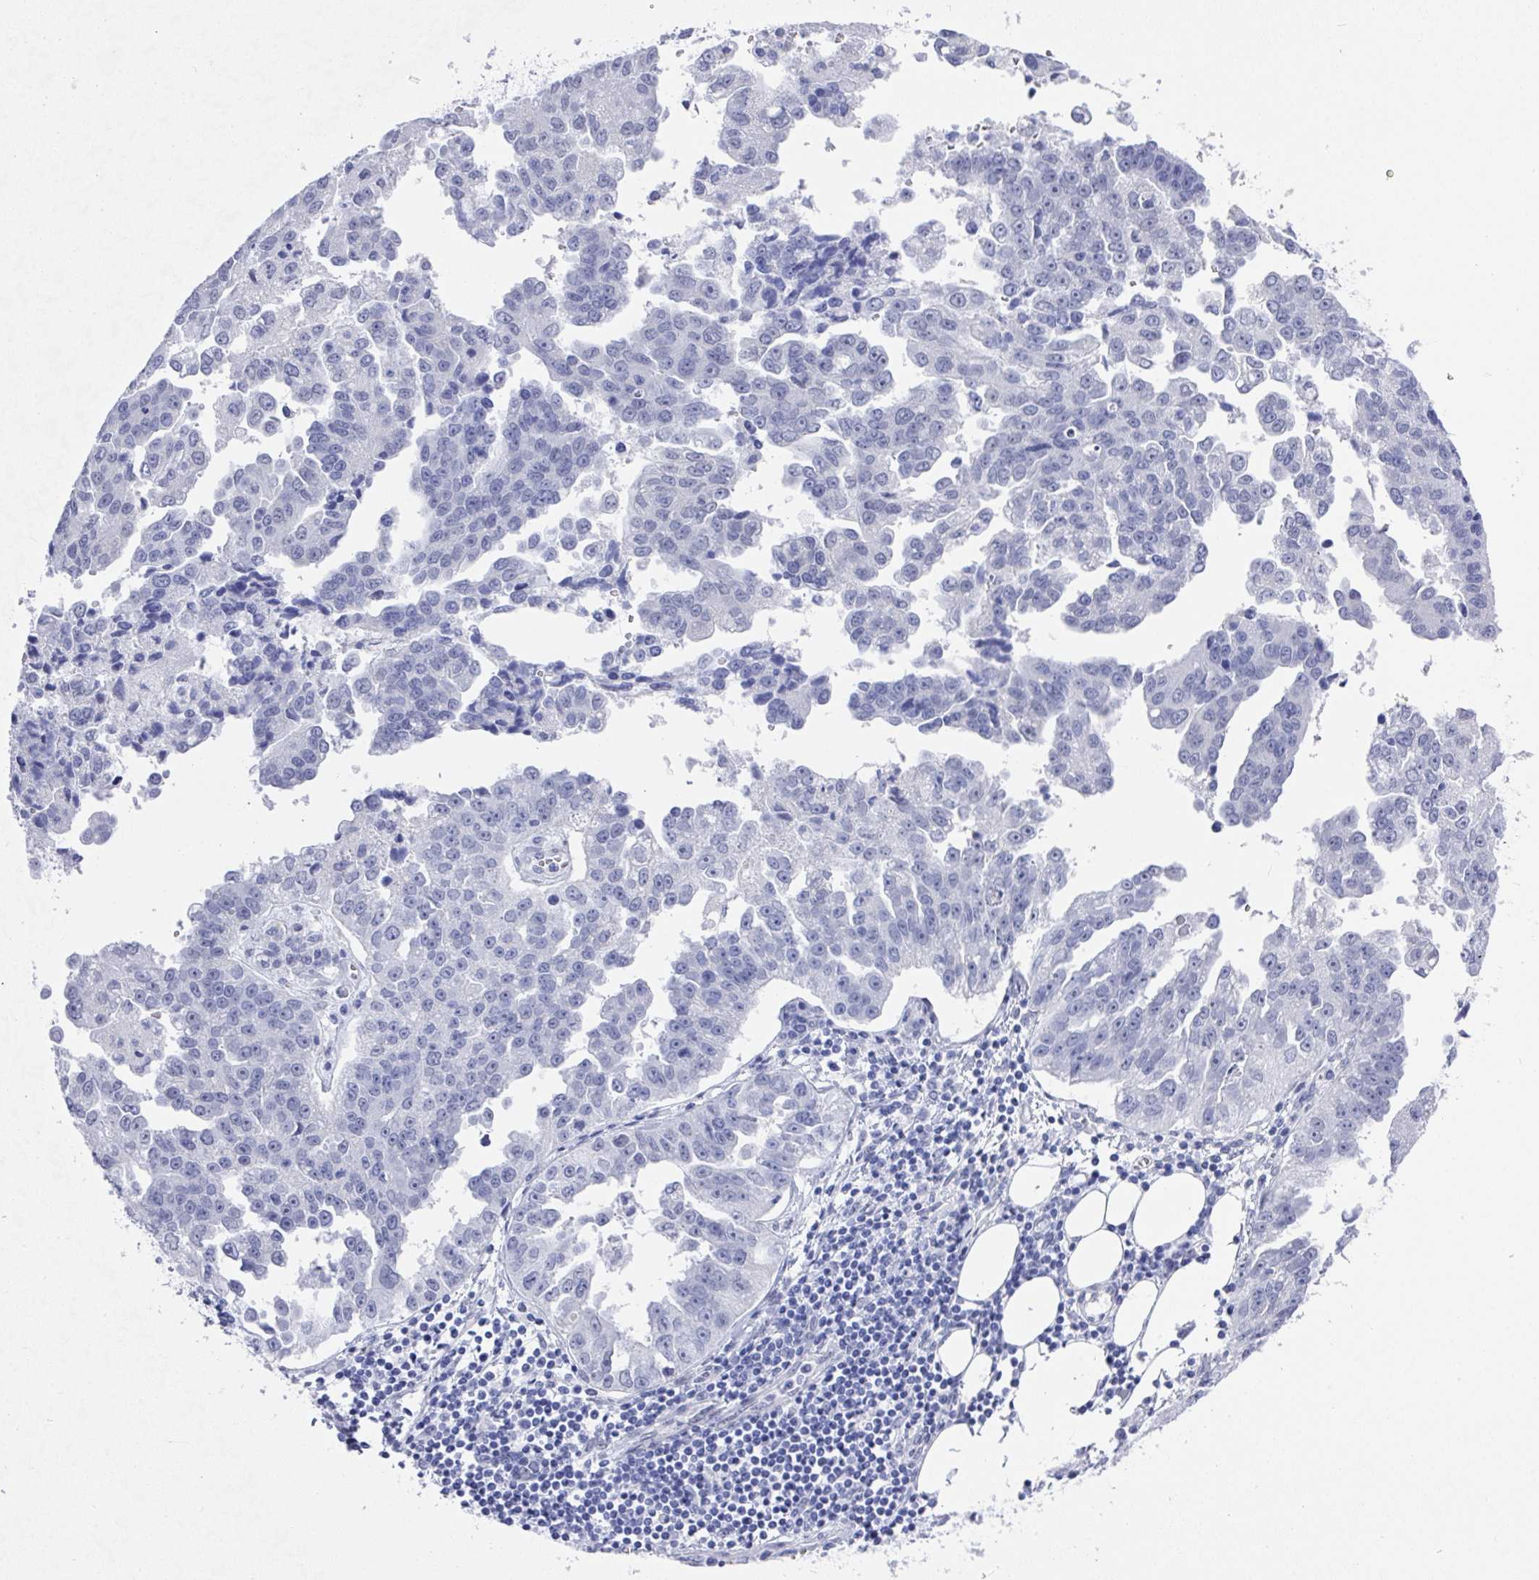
{"staining": {"intensity": "negative", "quantity": "none", "location": "none"}, "tissue": "ovarian cancer", "cell_type": "Tumor cells", "image_type": "cancer", "snomed": [{"axis": "morphology", "description": "Cystadenocarcinoma, serous, NOS"}, {"axis": "topography", "description": "Ovary"}], "caption": "Immunohistochemical staining of ovarian cancer (serous cystadenocarcinoma) exhibits no significant staining in tumor cells.", "gene": "MFSD4A", "patient": {"sex": "female", "age": 75}}